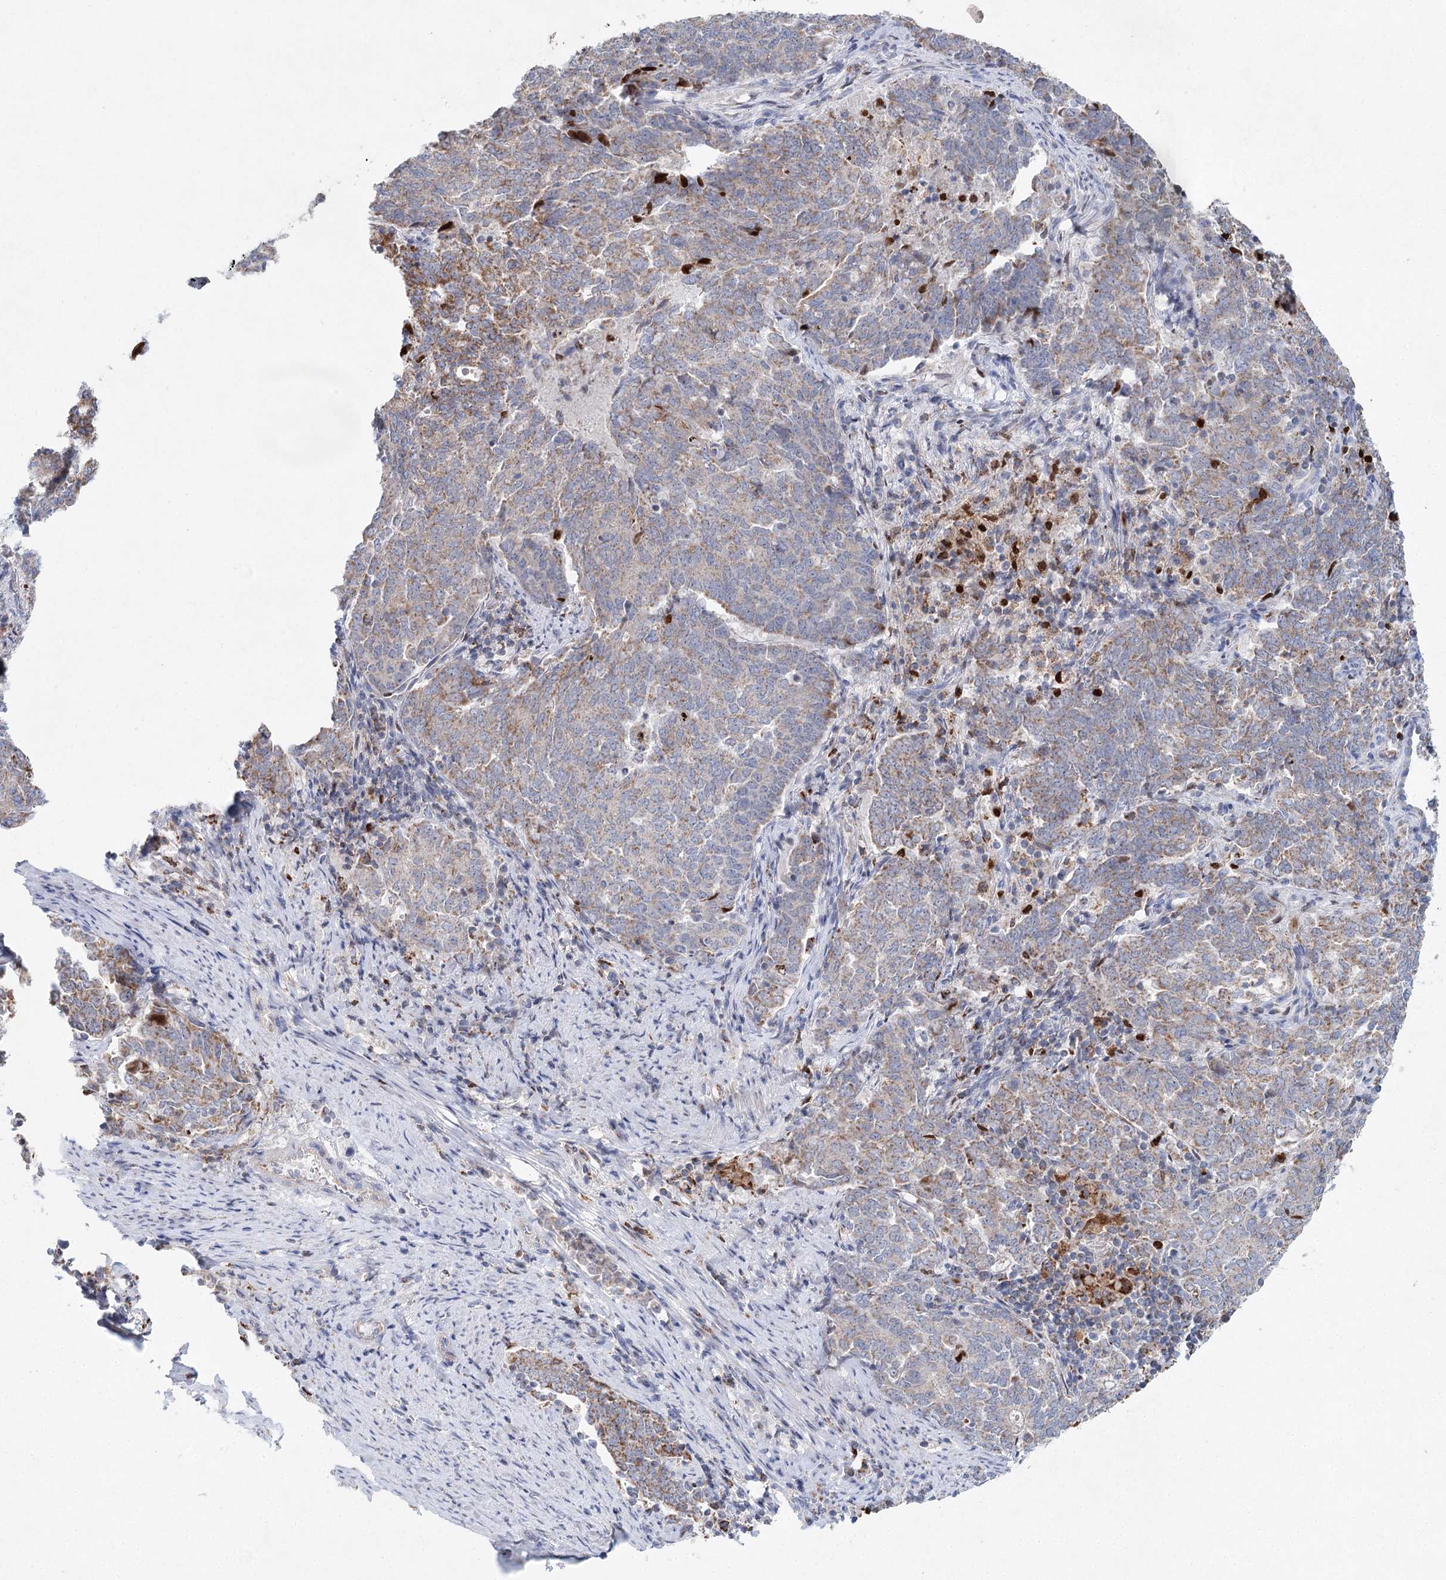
{"staining": {"intensity": "weak", "quantity": "25%-75%", "location": "cytoplasmic/membranous"}, "tissue": "endometrial cancer", "cell_type": "Tumor cells", "image_type": "cancer", "snomed": [{"axis": "morphology", "description": "Adenocarcinoma, NOS"}, {"axis": "topography", "description": "Endometrium"}], "caption": "An image of endometrial cancer (adenocarcinoma) stained for a protein demonstrates weak cytoplasmic/membranous brown staining in tumor cells.", "gene": "XPO6", "patient": {"sex": "female", "age": 80}}